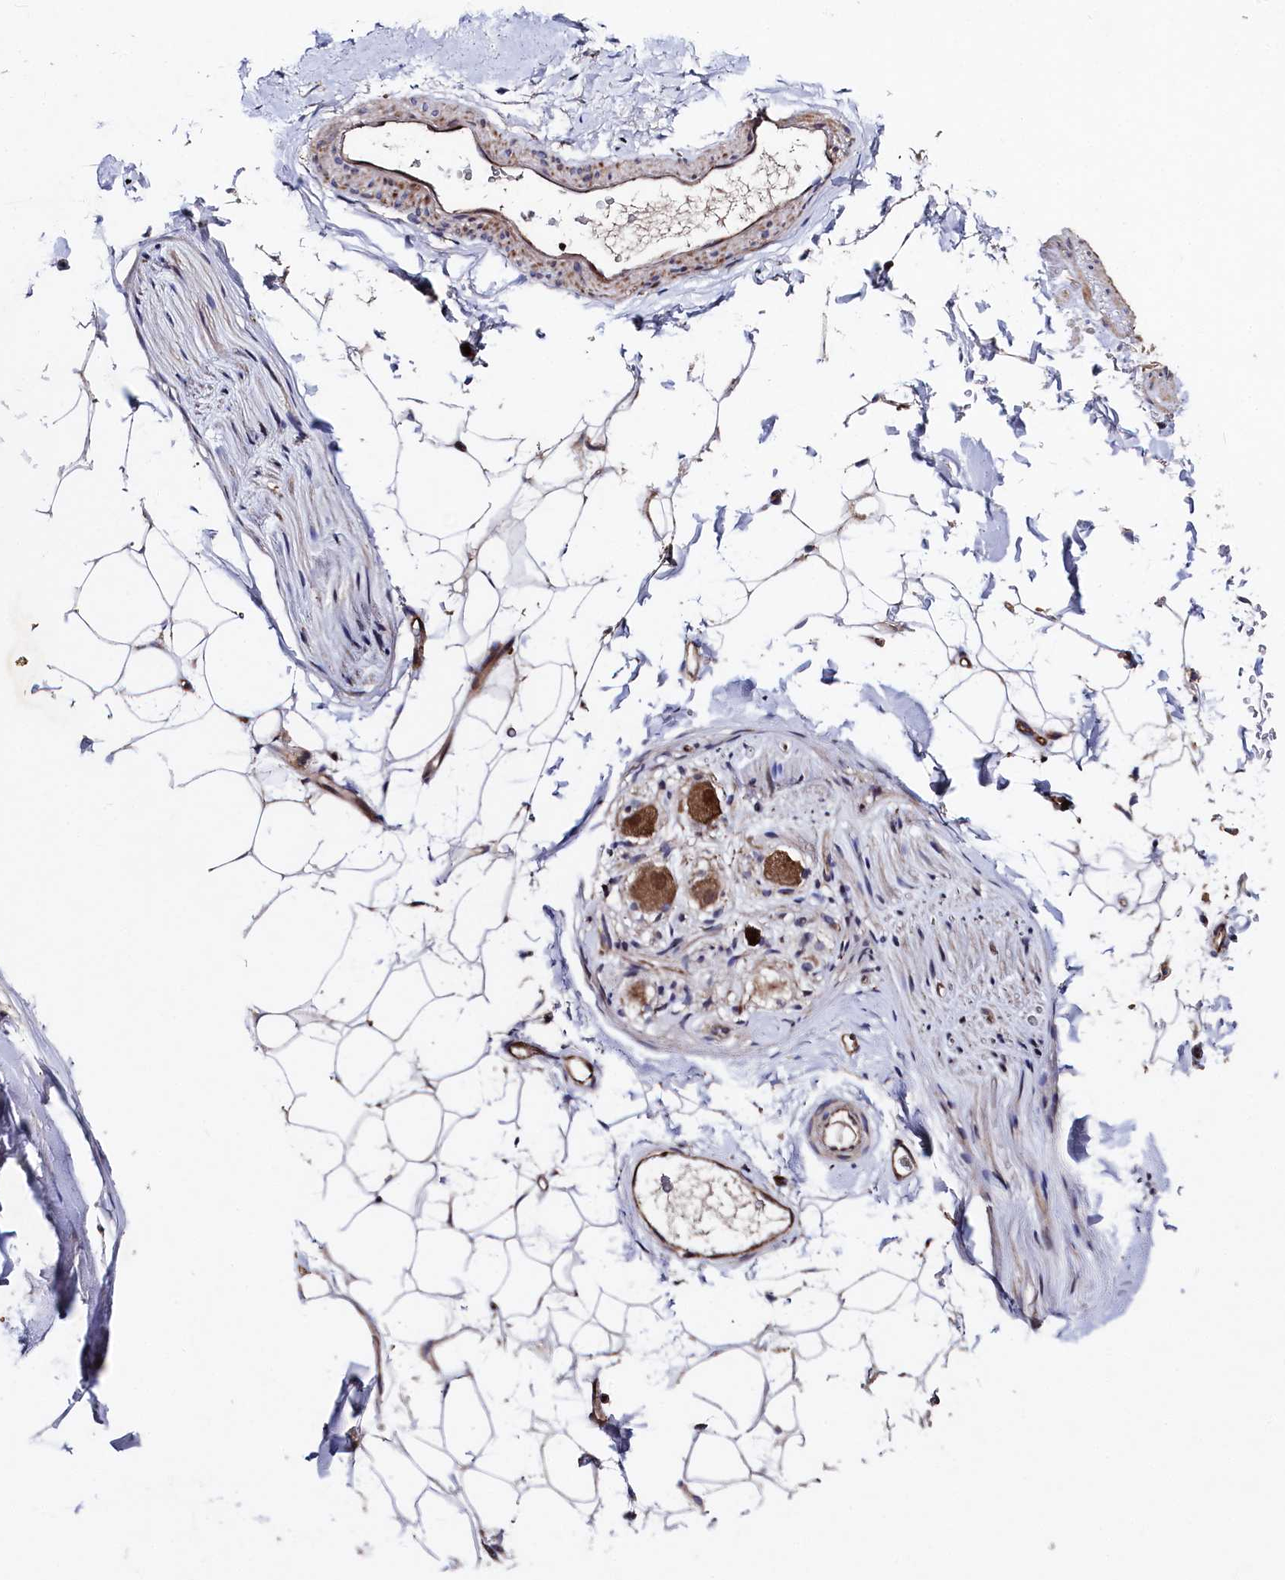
{"staining": {"intensity": "strong", "quantity": "<25%", "location": "nuclear"}, "tissue": "adipose tissue", "cell_type": "Adipocytes", "image_type": "normal", "snomed": [{"axis": "morphology", "description": "Normal tissue, NOS"}, {"axis": "topography", "description": "Cartilage tissue"}, {"axis": "topography", "description": "Bronchus"}], "caption": "IHC (DAB) staining of benign human adipose tissue reveals strong nuclear protein expression in about <25% of adipocytes. The protein is stained brown, and the nuclei are stained in blue (DAB IHC with brightfield microscopy, high magnification).", "gene": "SUPV3L1", "patient": {"sex": "female", "age": 73}}